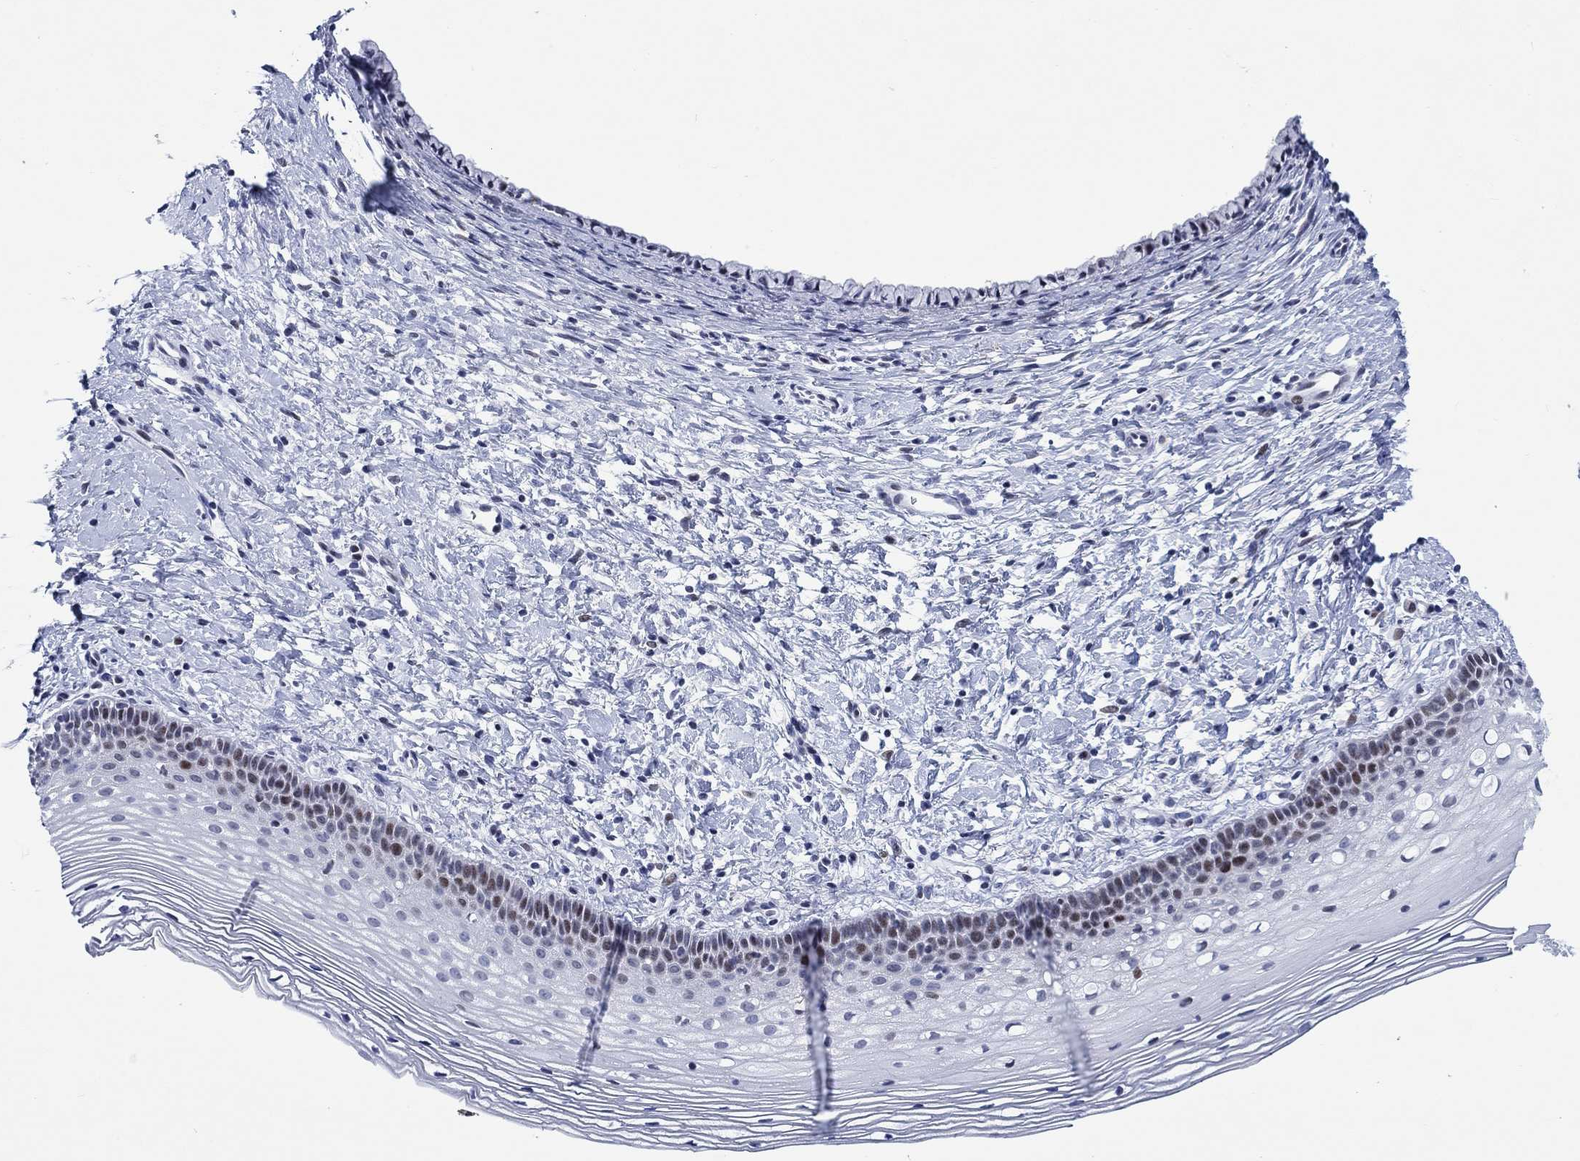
{"staining": {"intensity": "negative", "quantity": "none", "location": "none"}, "tissue": "cervix", "cell_type": "Glandular cells", "image_type": "normal", "snomed": [{"axis": "morphology", "description": "Normal tissue, NOS"}, {"axis": "topography", "description": "Cervix"}], "caption": "There is no significant expression in glandular cells of cervix. (Stains: DAB (3,3'-diaminobenzidine) immunohistochemistry (IHC) with hematoxylin counter stain, Microscopy: brightfield microscopy at high magnification).", "gene": "CDCA2", "patient": {"sex": "female", "age": 39}}